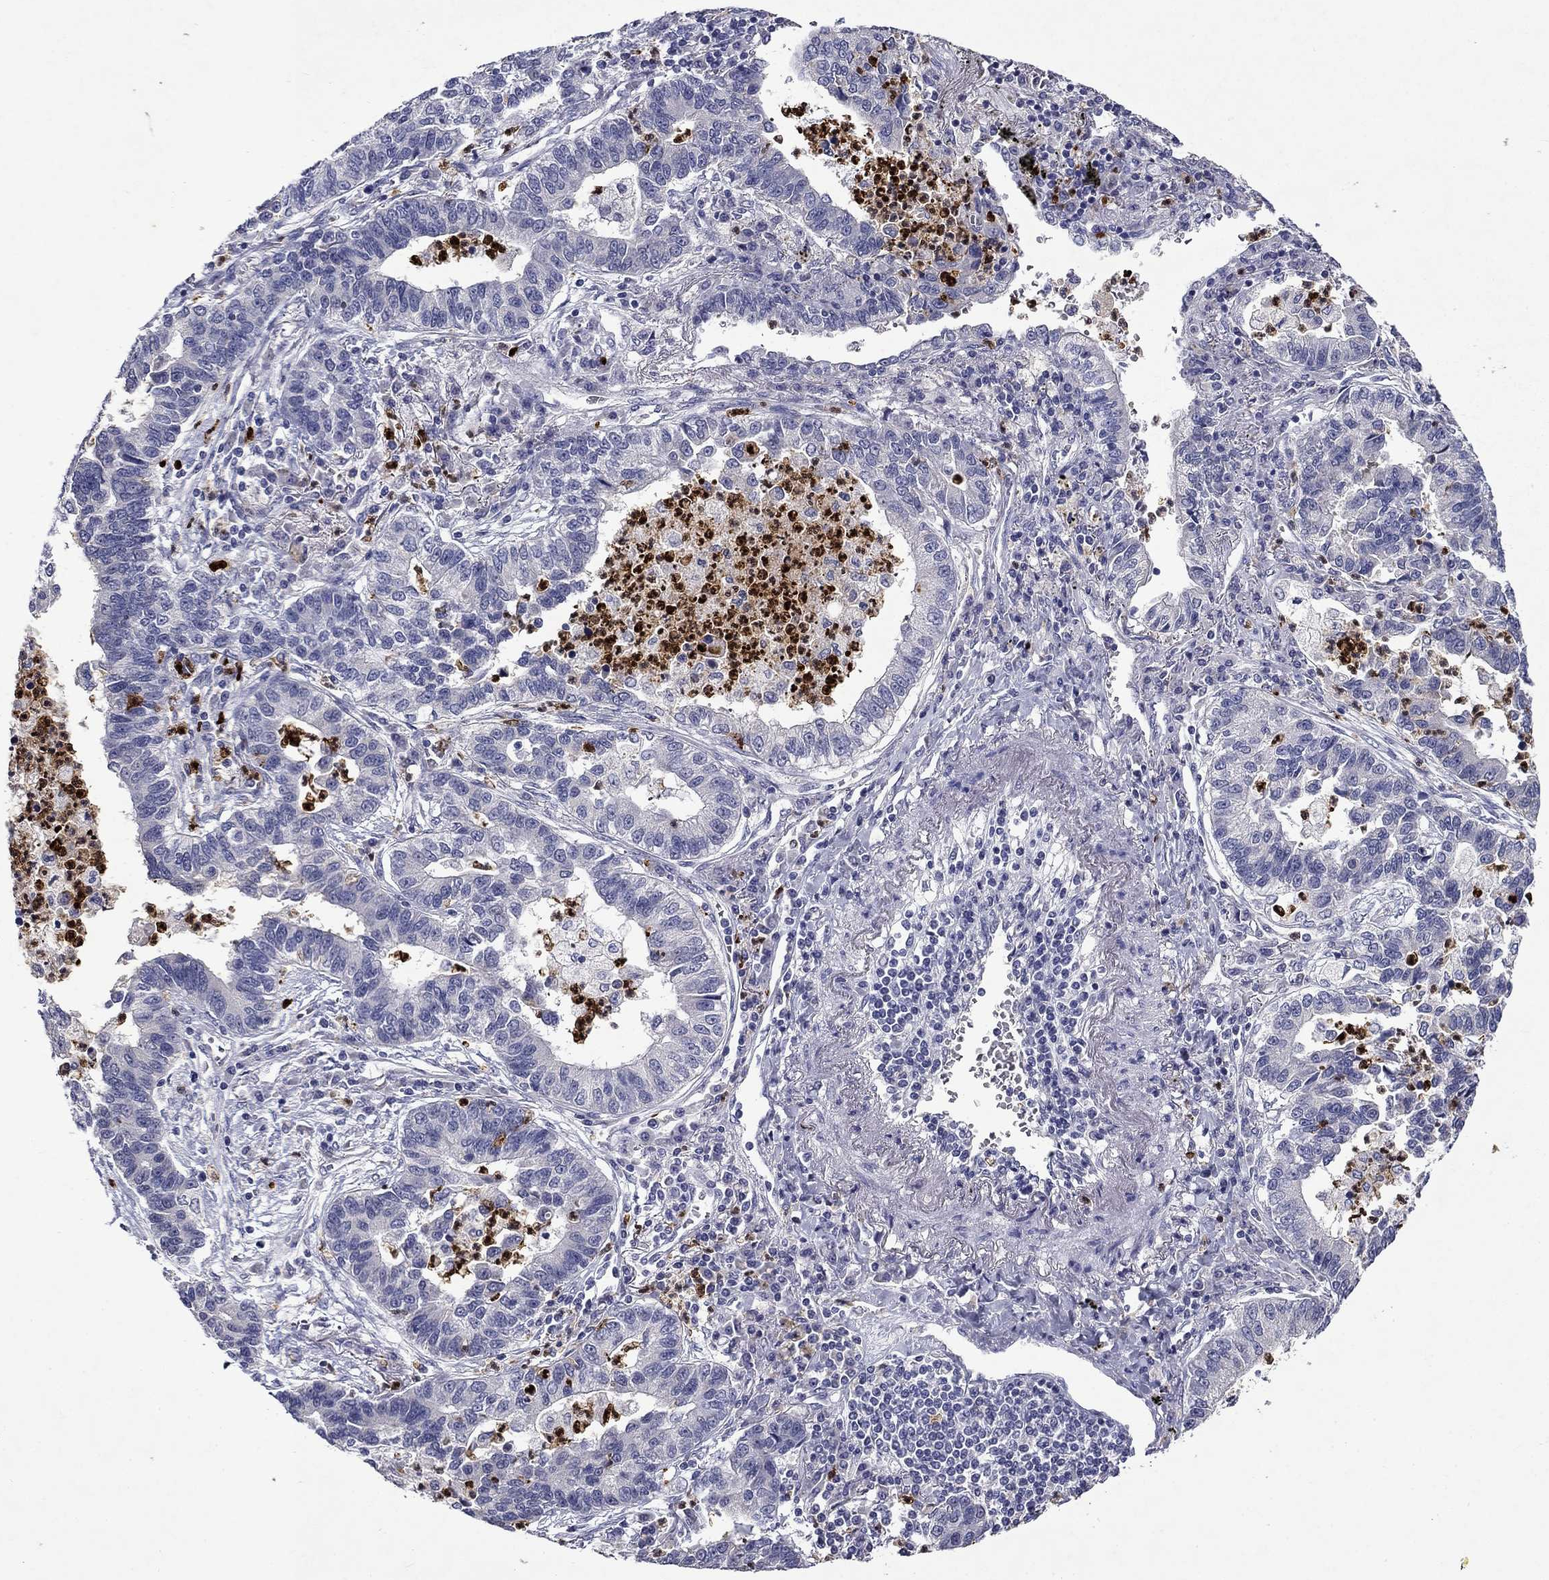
{"staining": {"intensity": "negative", "quantity": "none", "location": "none"}, "tissue": "lung cancer", "cell_type": "Tumor cells", "image_type": "cancer", "snomed": [{"axis": "morphology", "description": "Adenocarcinoma, NOS"}, {"axis": "topography", "description": "Lung"}], "caption": "Histopathology image shows no protein expression in tumor cells of lung cancer (adenocarcinoma) tissue.", "gene": "IRF5", "patient": {"sex": "female", "age": 57}}